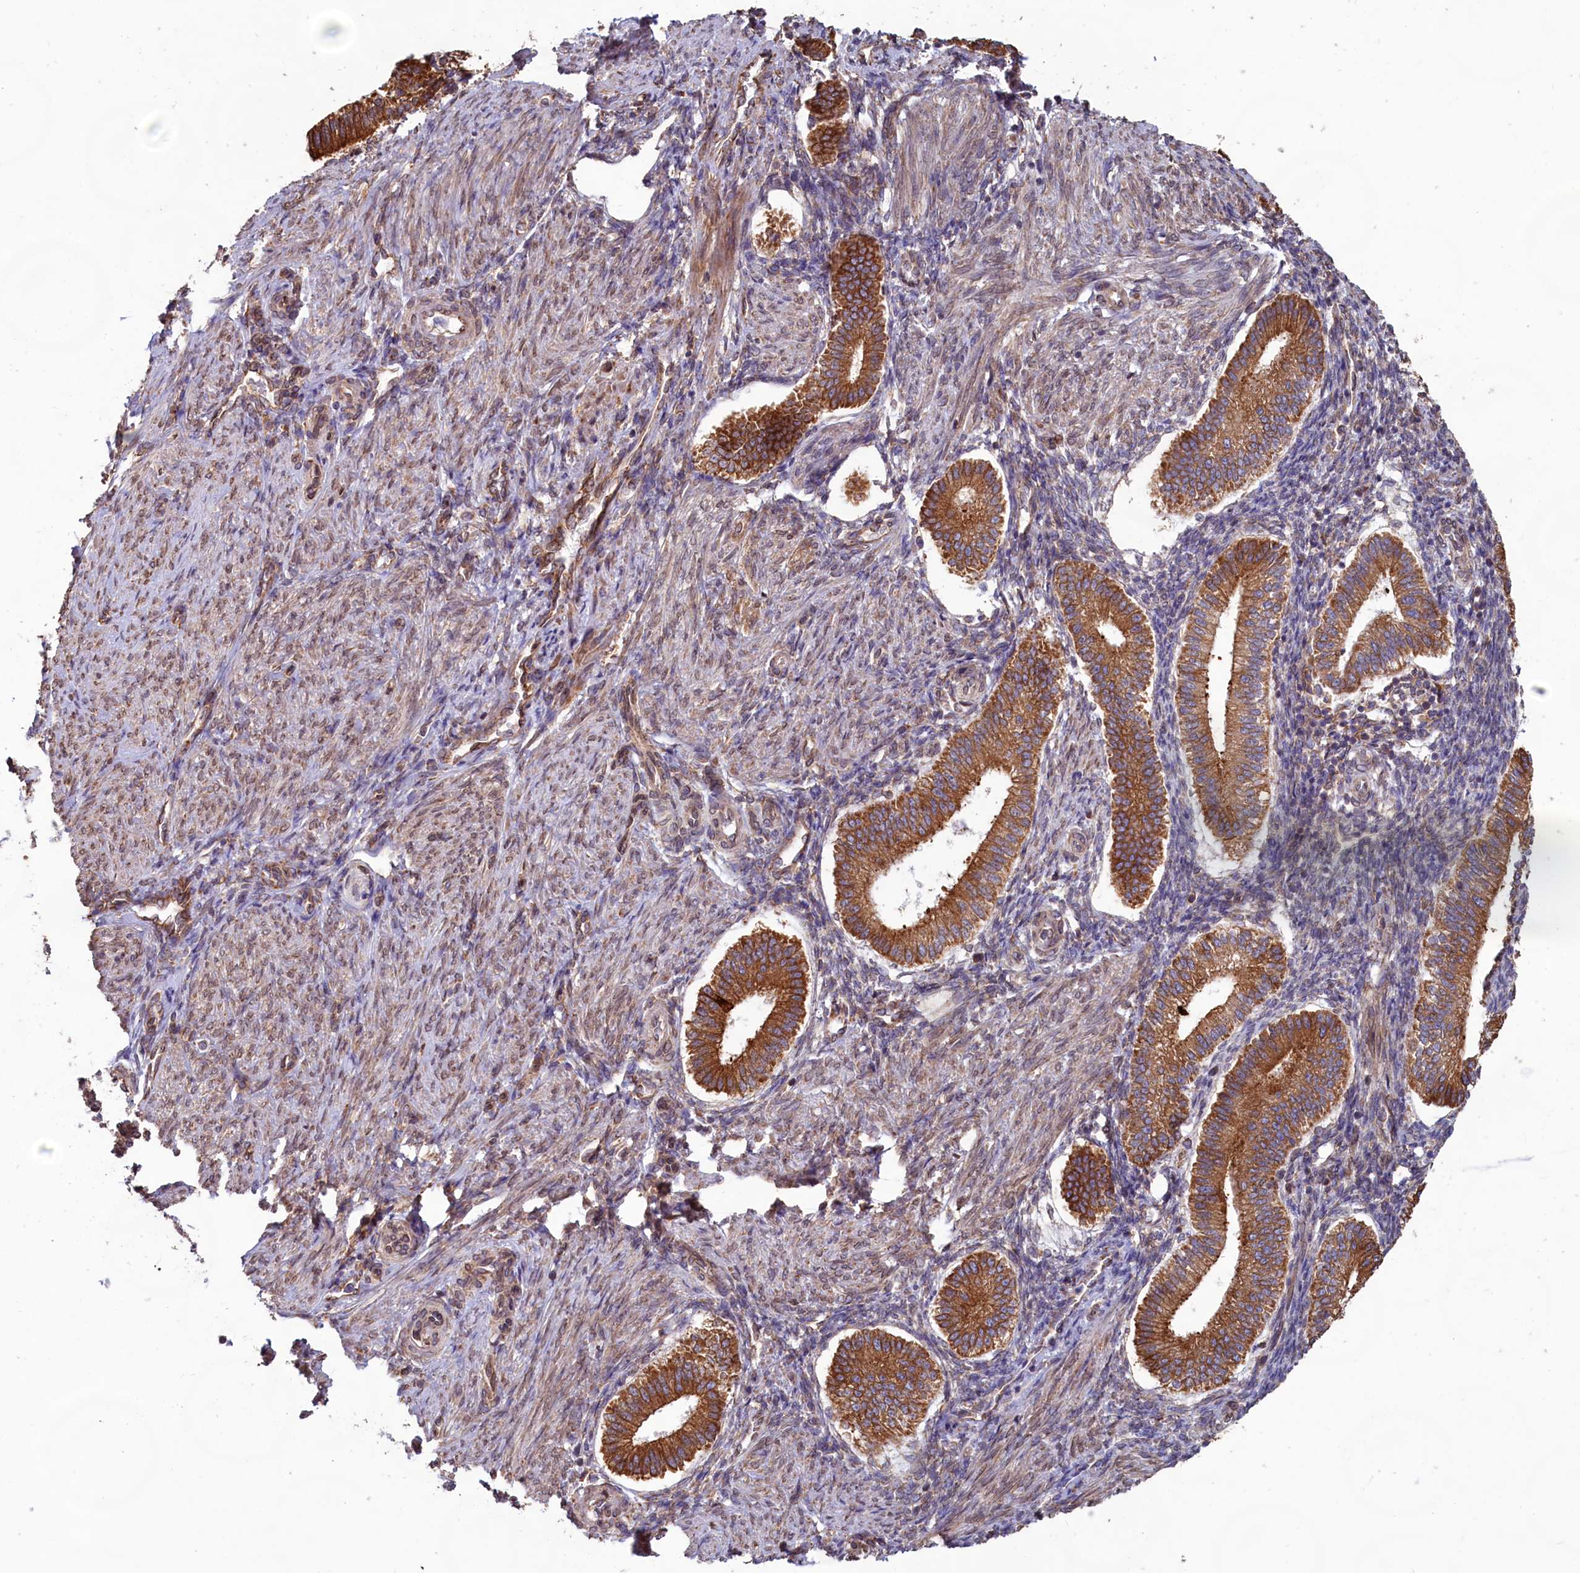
{"staining": {"intensity": "weak", "quantity": "<25%", "location": "cytoplasmic/membranous"}, "tissue": "endometrium", "cell_type": "Cells in endometrial stroma", "image_type": "normal", "snomed": [{"axis": "morphology", "description": "Normal tissue, NOS"}, {"axis": "topography", "description": "Endometrium"}], "caption": "Photomicrograph shows no significant protein staining in cells in endometrial stroma of normal endometrium. The staining is performed using DAB brown chromogen with nuclei counter-stained in using hematoxylin.", "gene": "TBC1D19", "patient": {"sex": "female", "age": 24}}